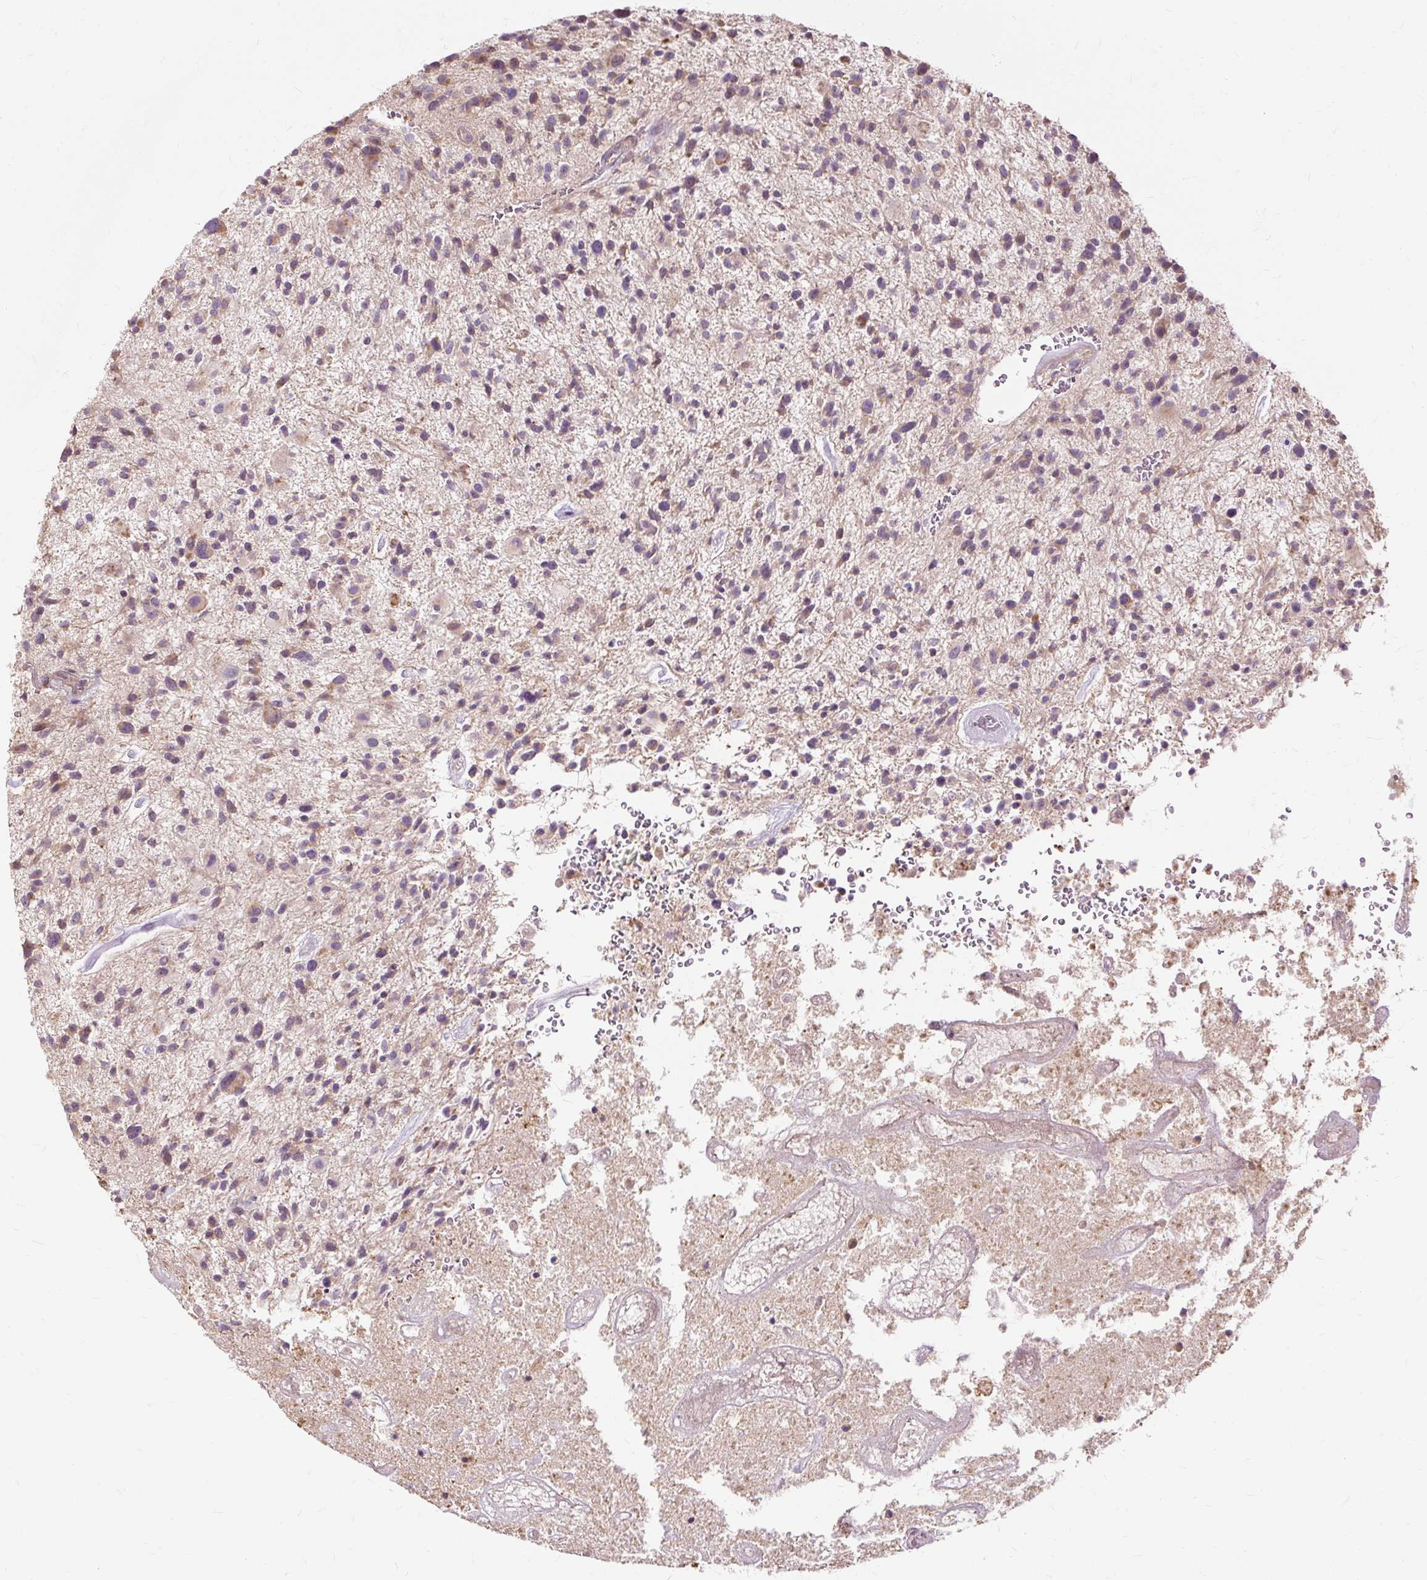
{"staining": {"intensity": "weak", "quantity": "<25%", "location": "cytoplasmic/membranous"}, "tissue": "glioma", "cell_type": "Tumor cells", "image_type": "cancer", "snomed": [{"axis": "morphology", "description": "Glioma, malignant, High grade"}, {"axis": "topography", "description": "Brain"}], "caption": "The histopathology image reveals no staining of tumor cells in glioma.", "gene": "TSPAN8", "patient": {"sex": "male", "age": 47}}